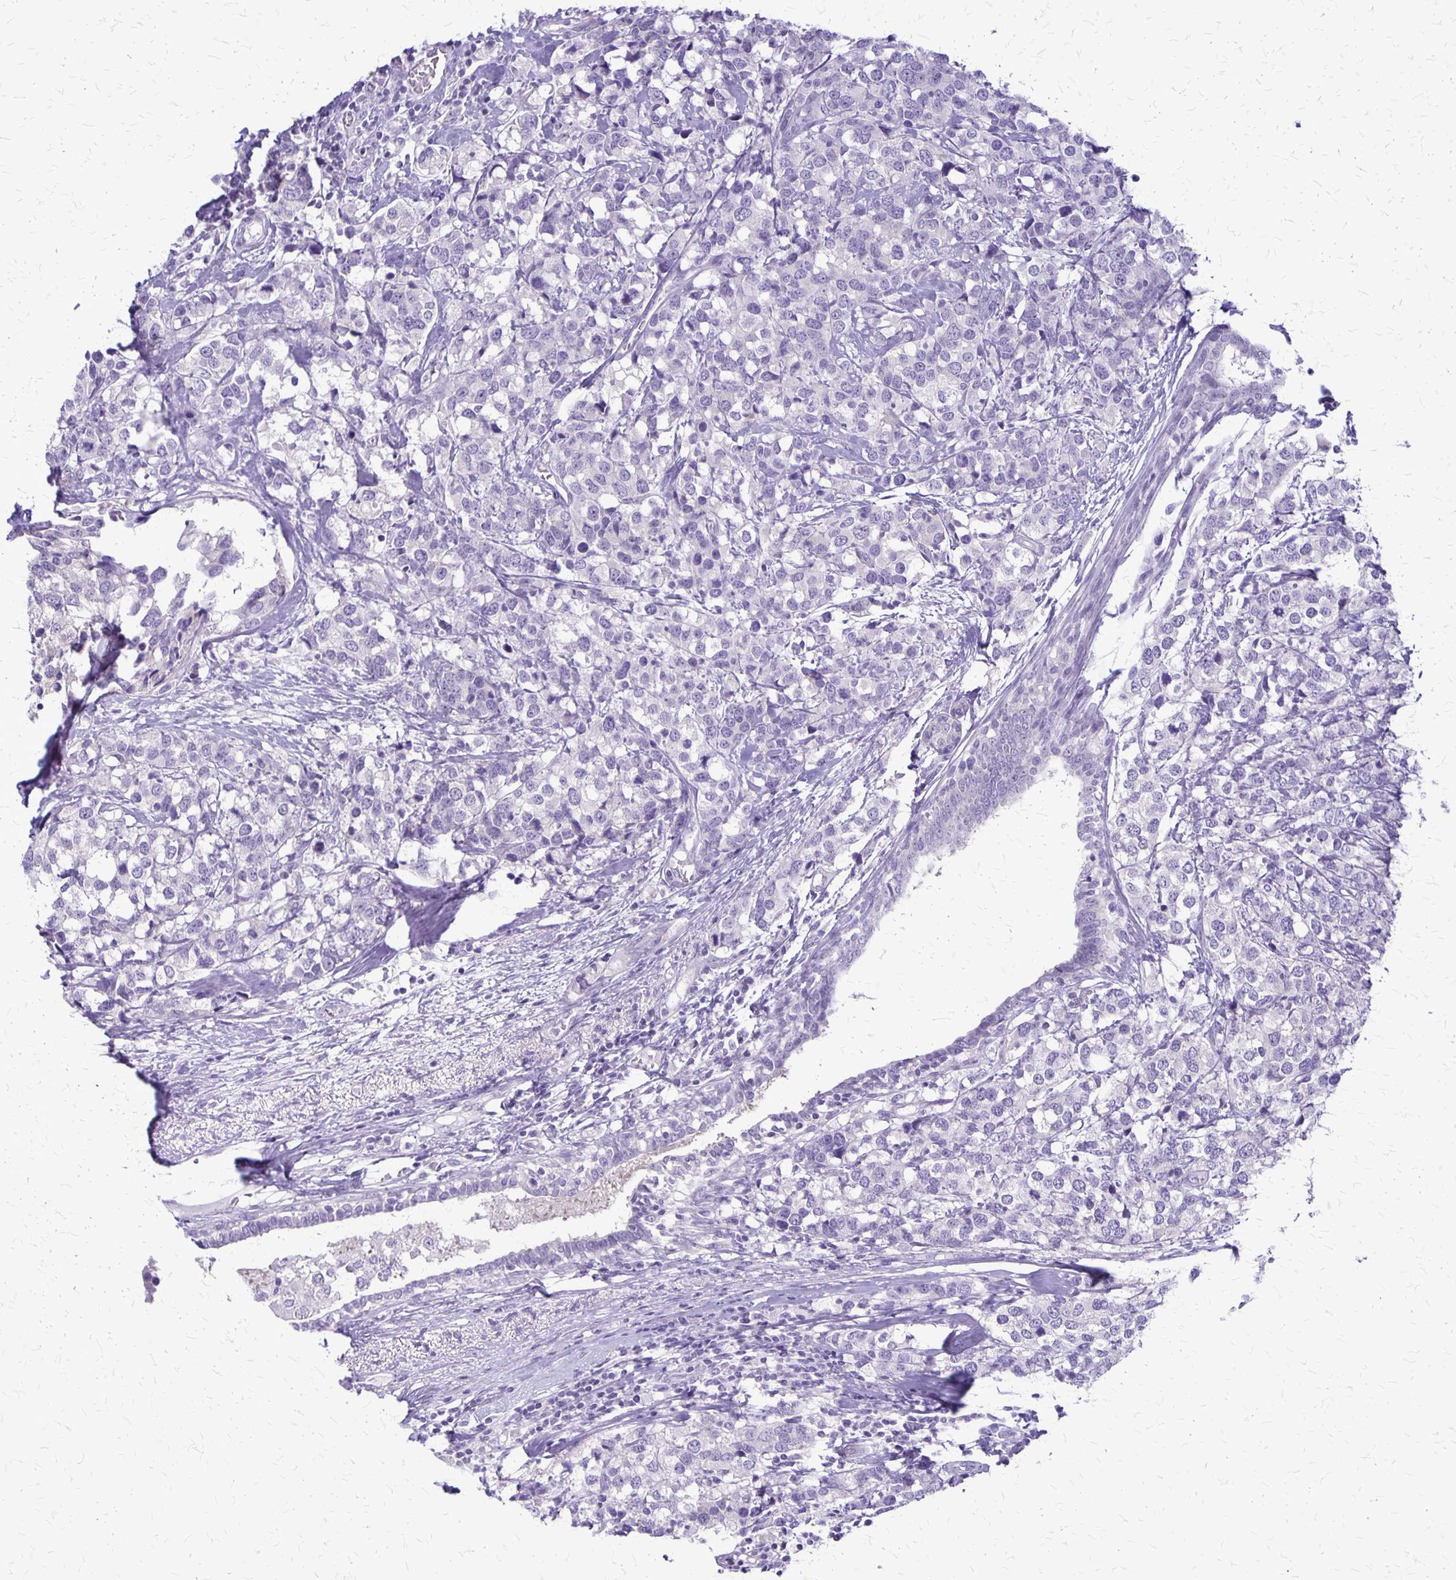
{"staining": {"intensity": "negative", "quantity": "none", "location": "none"}, "tissue": "breast cancer", "cell_type": "Tumor cells", "image_type": "cancer", "snomed": [{"axis": "morphology", "description": "Lobular carcinoma"}, {"axis": "topography", "description": "Breast"}], "caption": "This is an IHC histopathology image of breast cancer. There is no staining in tumor cells.", "gene": "PLXNB3", "patient": {"sex": "female", "age": 59}}